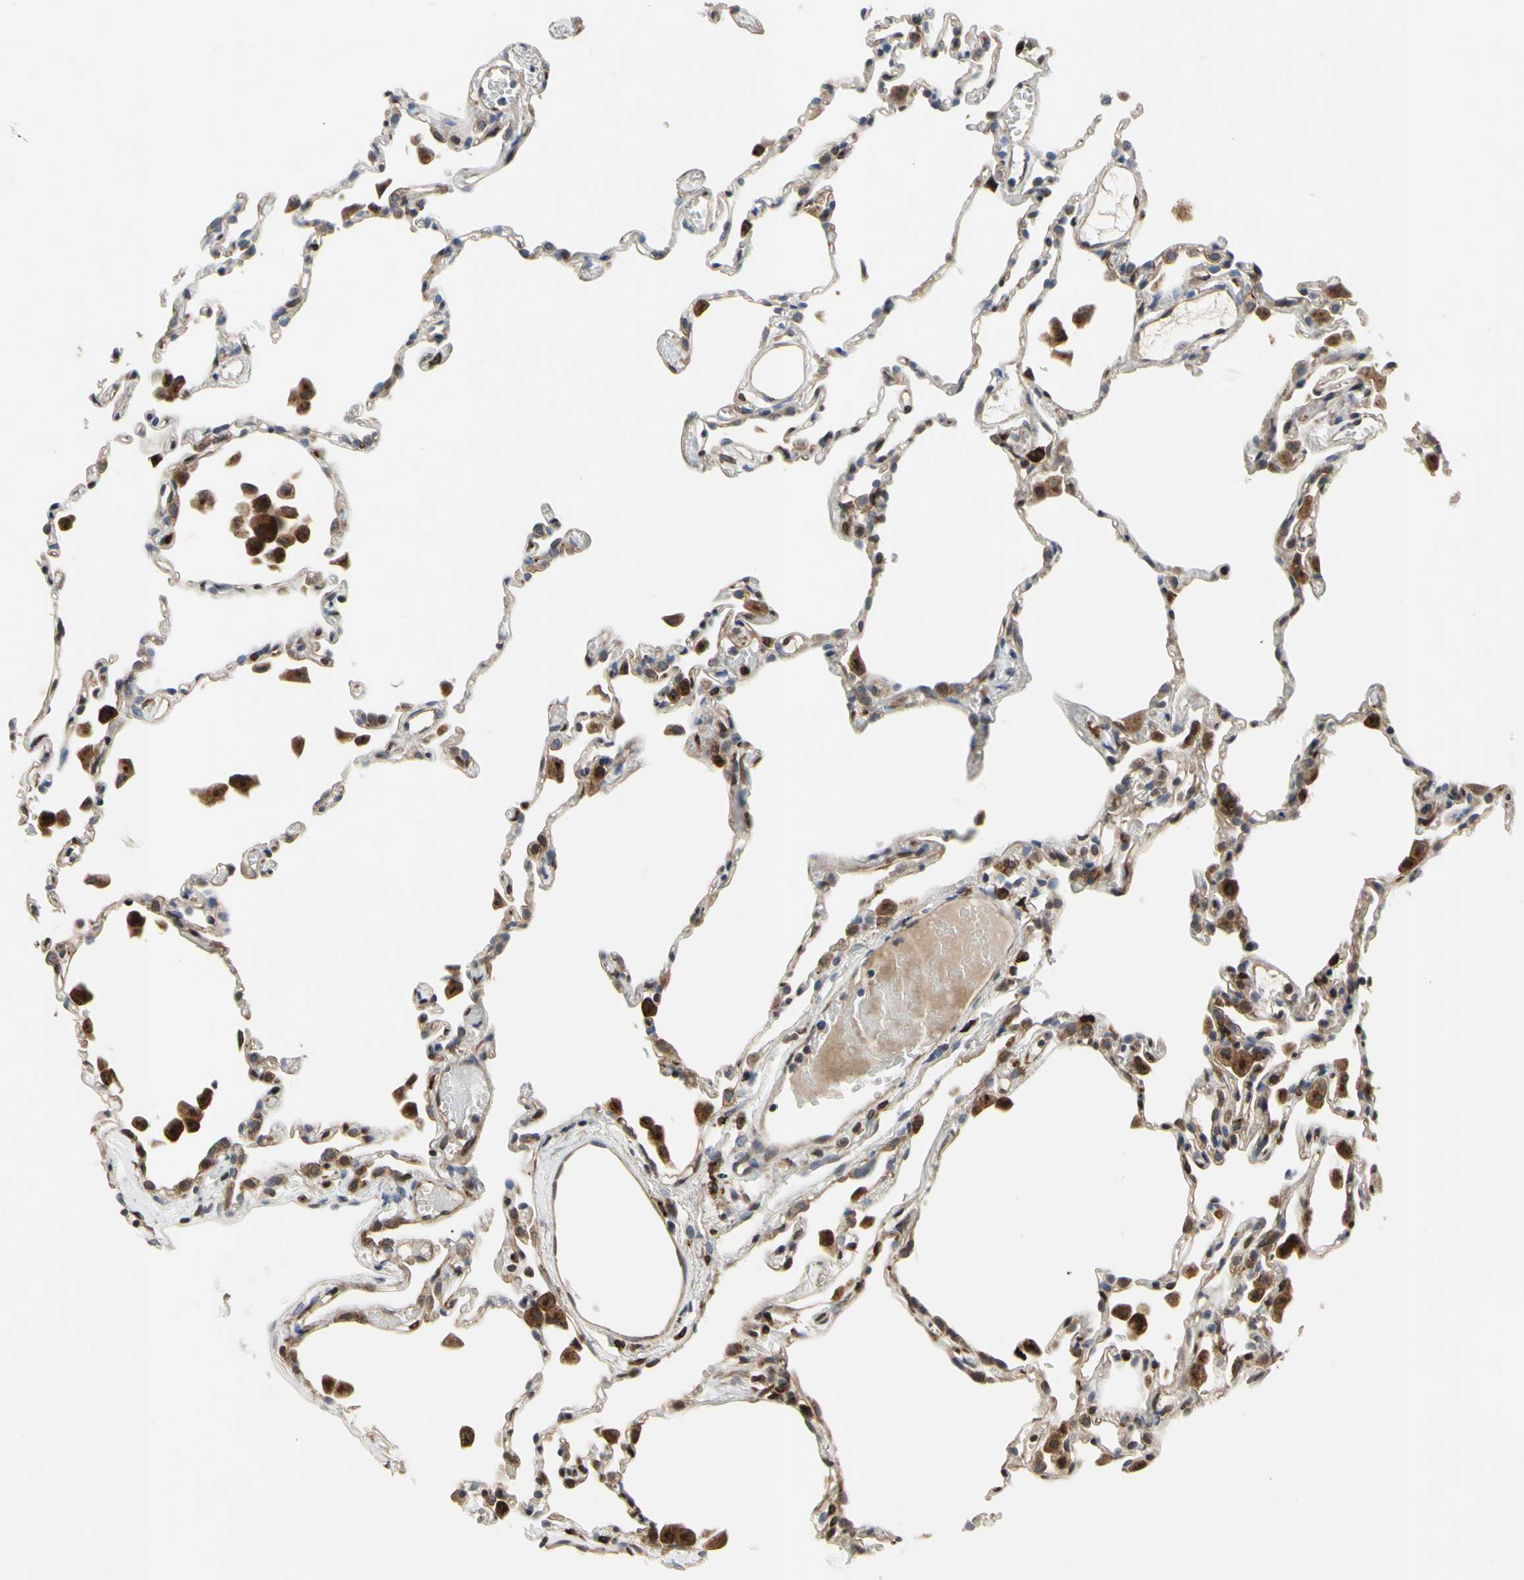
{"staining": {"intensity": "weak", "quantity": "25%-75%", "location": "cytoplasmic/membranous"}, "tissue": "lung", "cell_type": "Alveolar cells", "image_type": "normal", "snomed": [{"axis": "morphology", "description": "Normal tissue, NOS"}, {"axis": "topography", "description": "Lung"}], "caption": "Immunohistochemistry (IHC) of unremarkable human lung reveals low levels of weak cytoplasmic/membranous expression in about 25%-75% of alveolar cells.", "gene": "PLXNA2", "patient": {"sex": "female", "age": 49}}